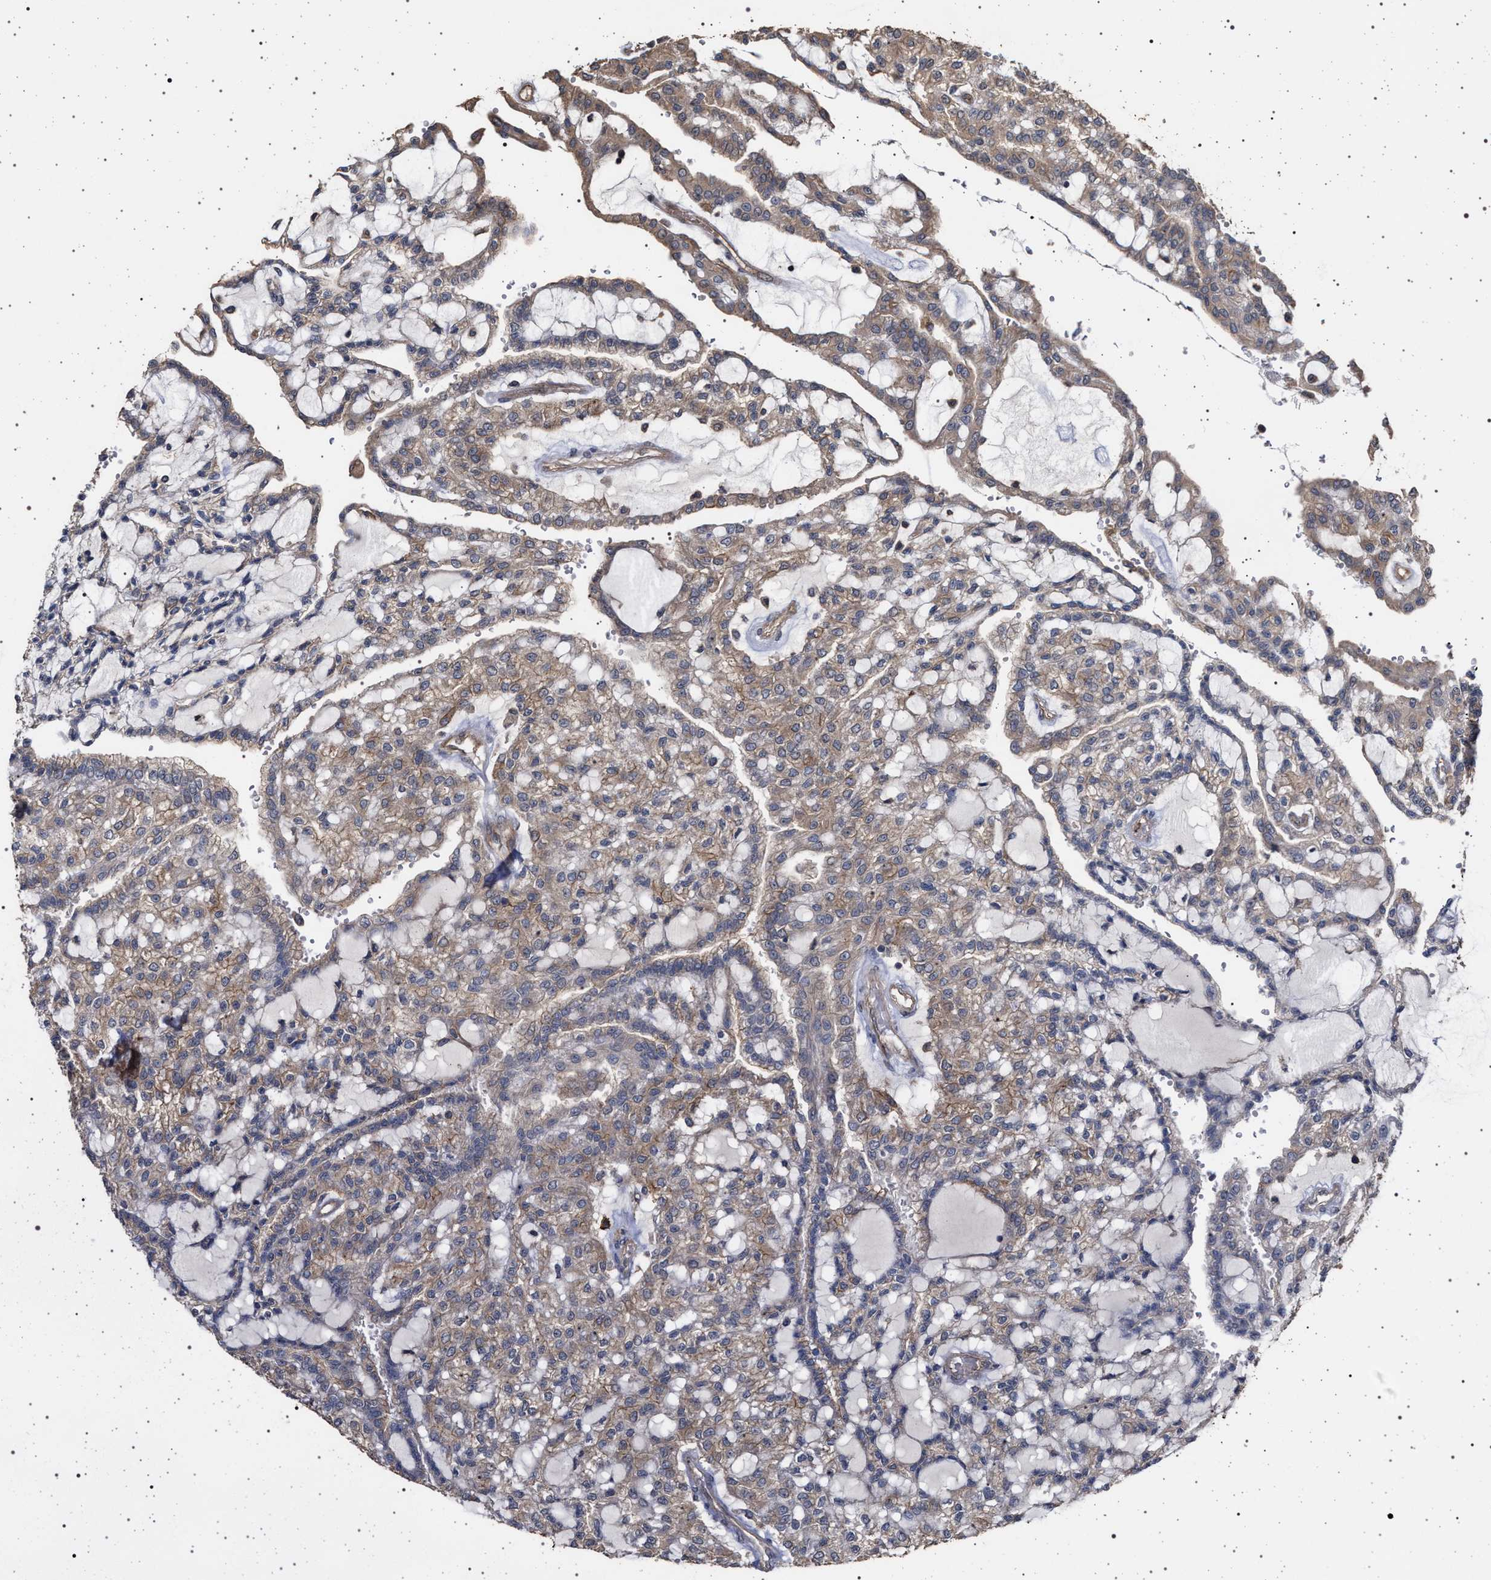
{"staining": {"intensity": "moderate", "quantity": ">75%", "location": "cytoplasmic/membranous"}, "tissue": "renal cancer", "cell_type": "Tumor cells", "image_type": "cancer", "snomed": [{"axis": "morphology", "description": "Adenocarcinoma, NOS"}, {"axis": "topography", "description": "Kidney"}], "caption": "Renal cancer stained for a protein (brown) demonstrates moderate cytoplasmic/membranous positive positivity in approximately >75% of tumor cells.", "gene": "IFT20", "patient": {"sex": "male", "age": 63}}